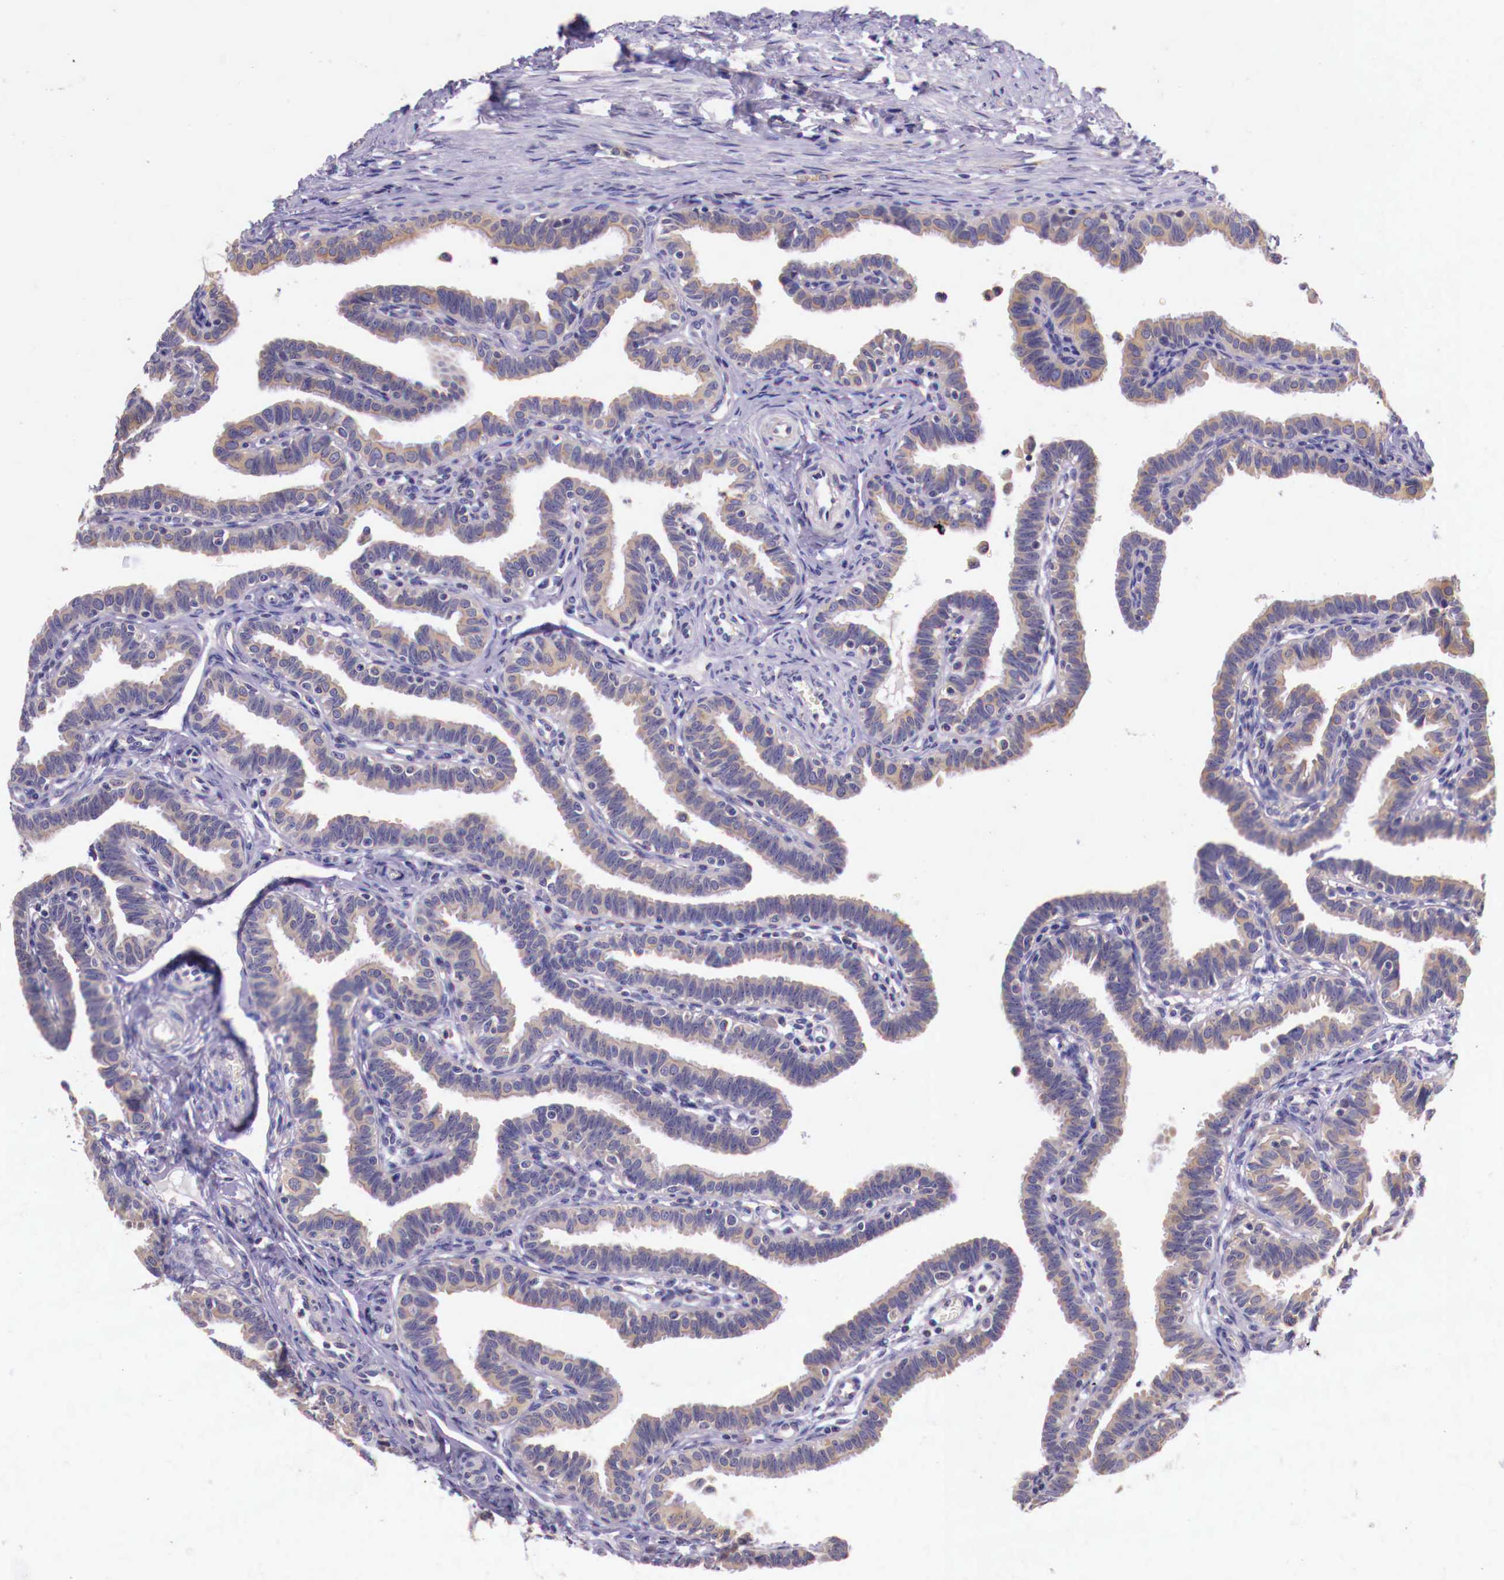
{"staining": {"intensity": "weak", "quantity": "25%-75%", "location": "cytoplasmic/membranous"}, "tissue": "fallopian tube", "cell_type": "Glandular cells", "image_type": "normal", "snomed": [{"axis": "morphology", "description": "Normal tissue, NOS"}, {"axis": "topography", "description": "Fallopian tube"}], "caption": "Weak cytoplasmic/membranous protein positivity is appreciated in about 25%-75% of glandular cells in fallopian tube. The staining was performed using DAB (3,3'-diaminobenzidine), with brown indicating positive protein expression. Nuclei are stained blue with hematoxylin.", "gene": "GRIPAP1", "patient": {"sex": "female", "age": 41}}